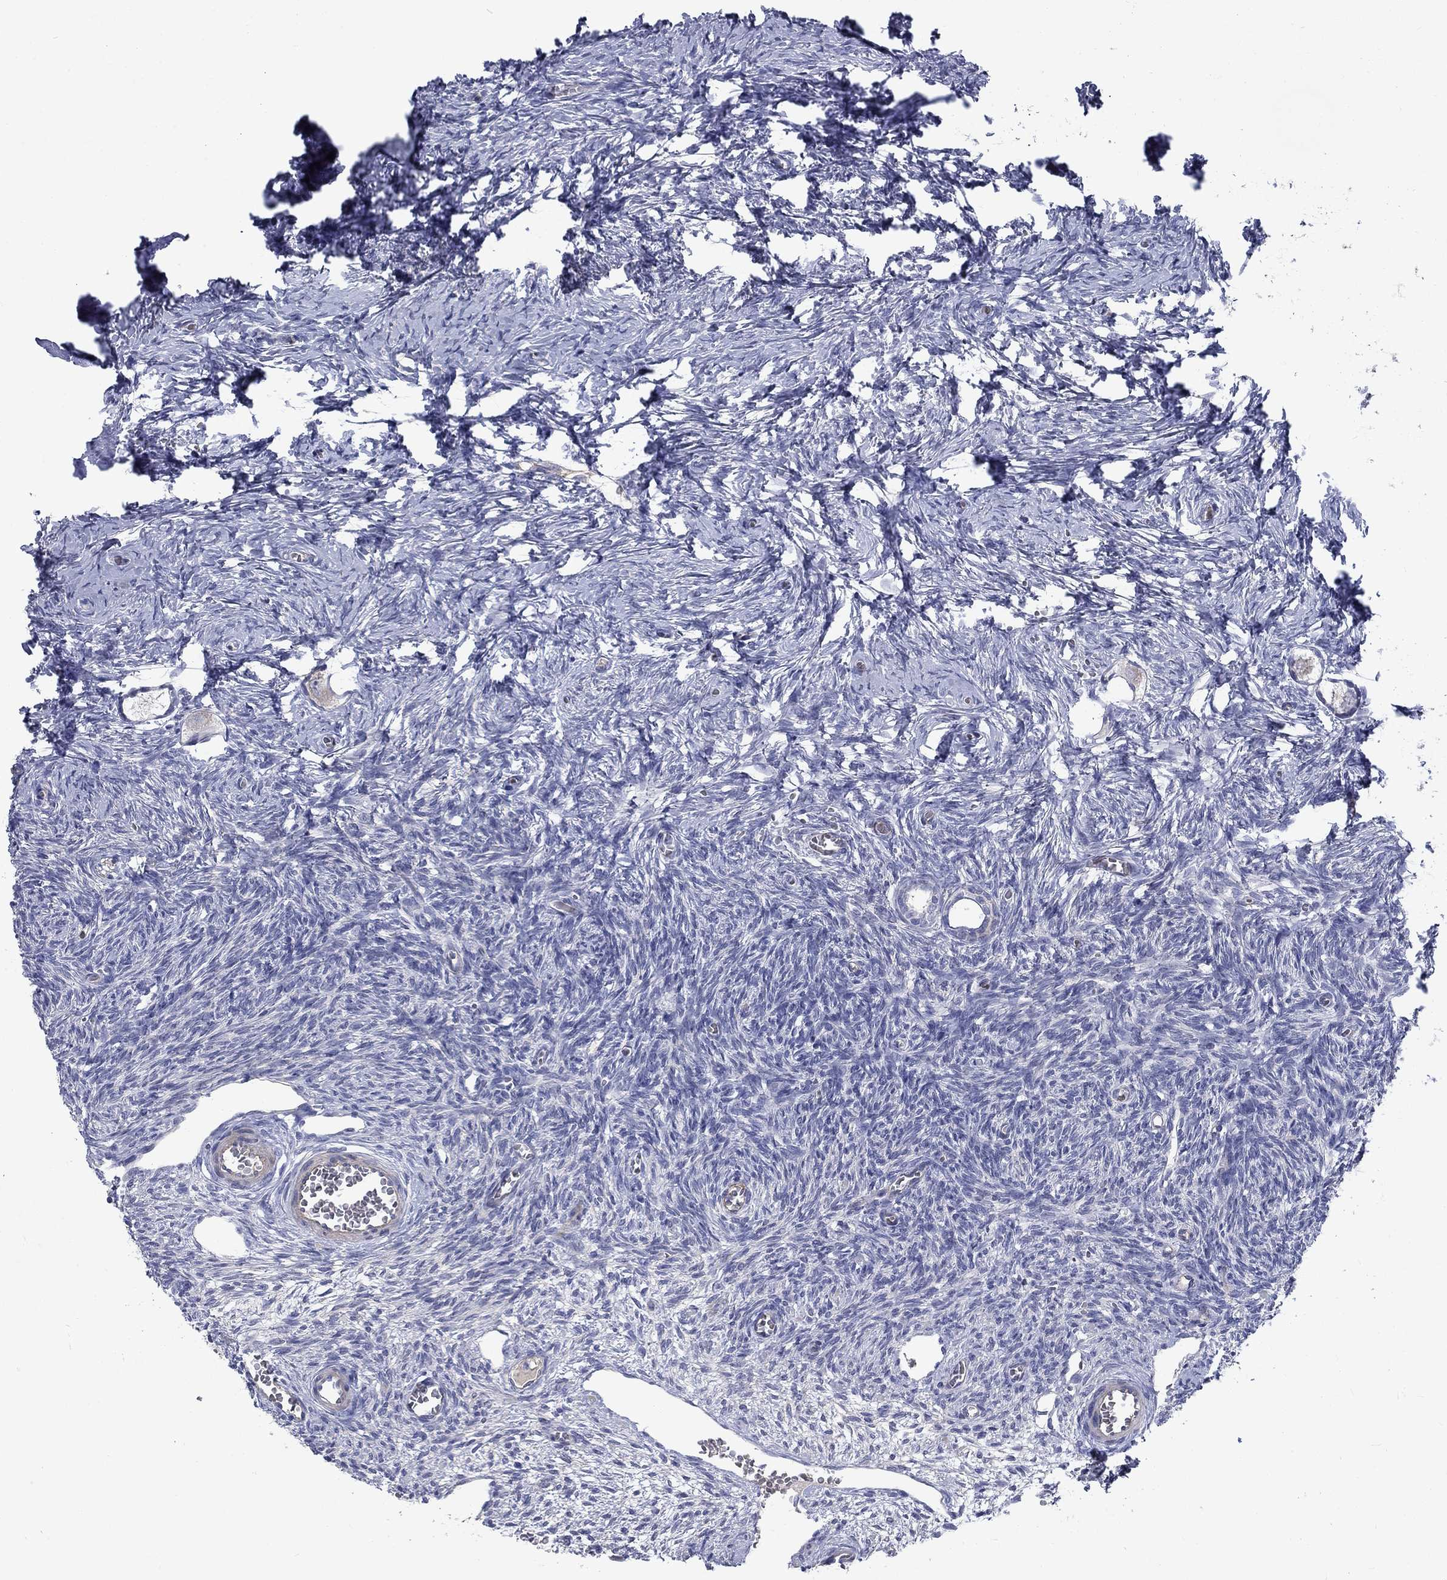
{"staining": {"intensity": "weak", "quantity": "<25%", "location": "cytoplasmic/membranous"}, "tissue": "ovary", "cell_type": "Follicle cells", "image_type": "normal", "snomed": [{"axis": "morphology", "description": "Normal tissue, NOS"}, {"axis": "topography", "description": "Ovary"}], "caption": "A high-resolution image shows IHC staining of benign ovary, which exhibits no significant expression in follicle cells.", "gene": "SLC1A1", "patient": {"sex": "female", "age": 27}}